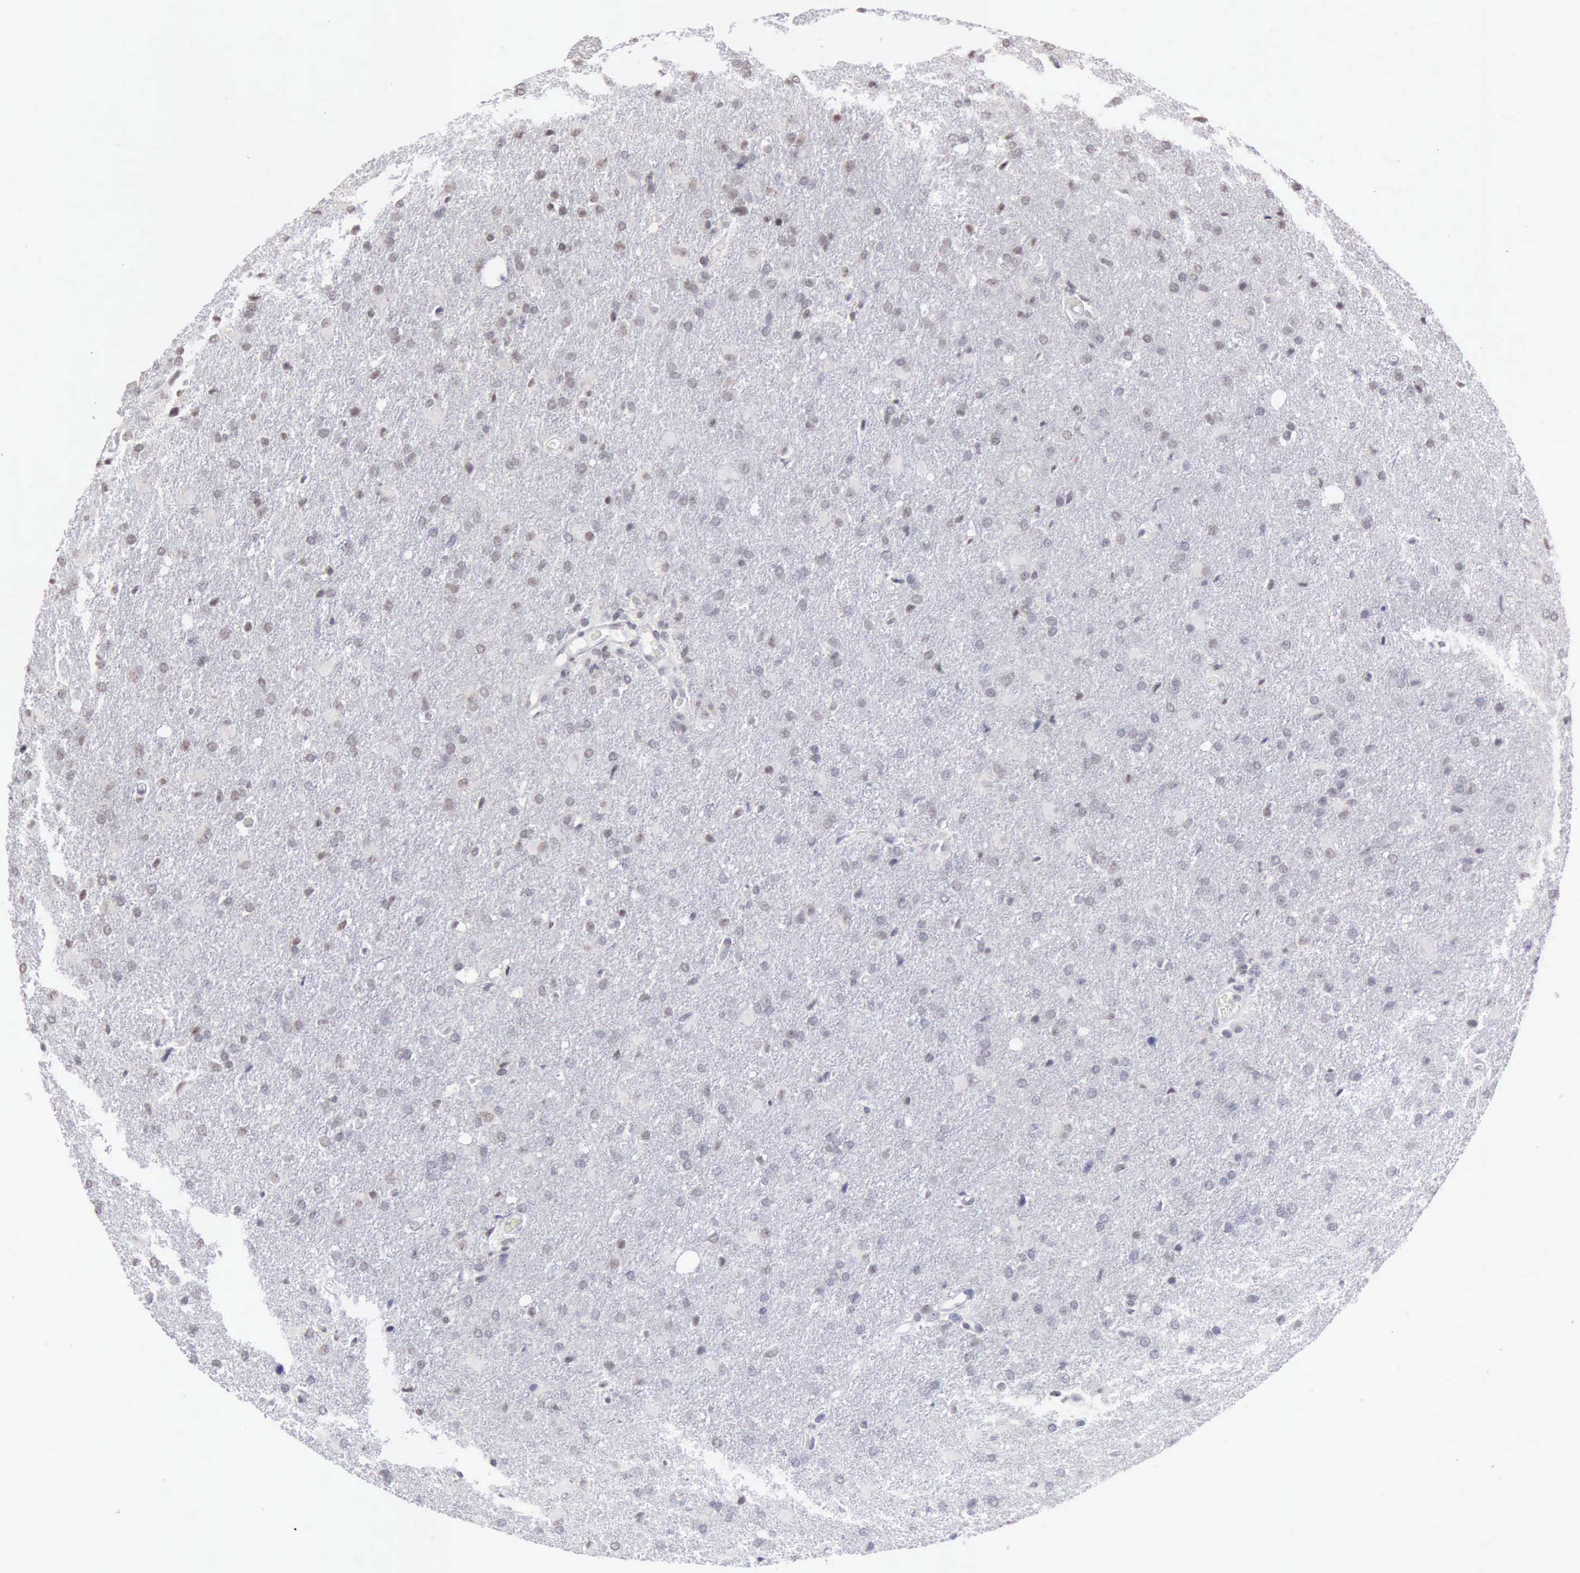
{"staining": {"intensity": "weak", "quantity": "<25%", "location": "nuclear"}, "tissue": "glioma", "cell_type": "Tumor cells", "image_type": "cancer", "snomed": [{"axis": "morphology", "description": "Glioma, malignant, High grade"}, {"axis": "topography", "description": "Brain"}], "caption": "A photomicrograph of malignant glioma (high-grade) stained for a protein reveals no brown staining in tumor cells.", "gene": "TAF1", "patient": {"sex": "male", "age": 68}}